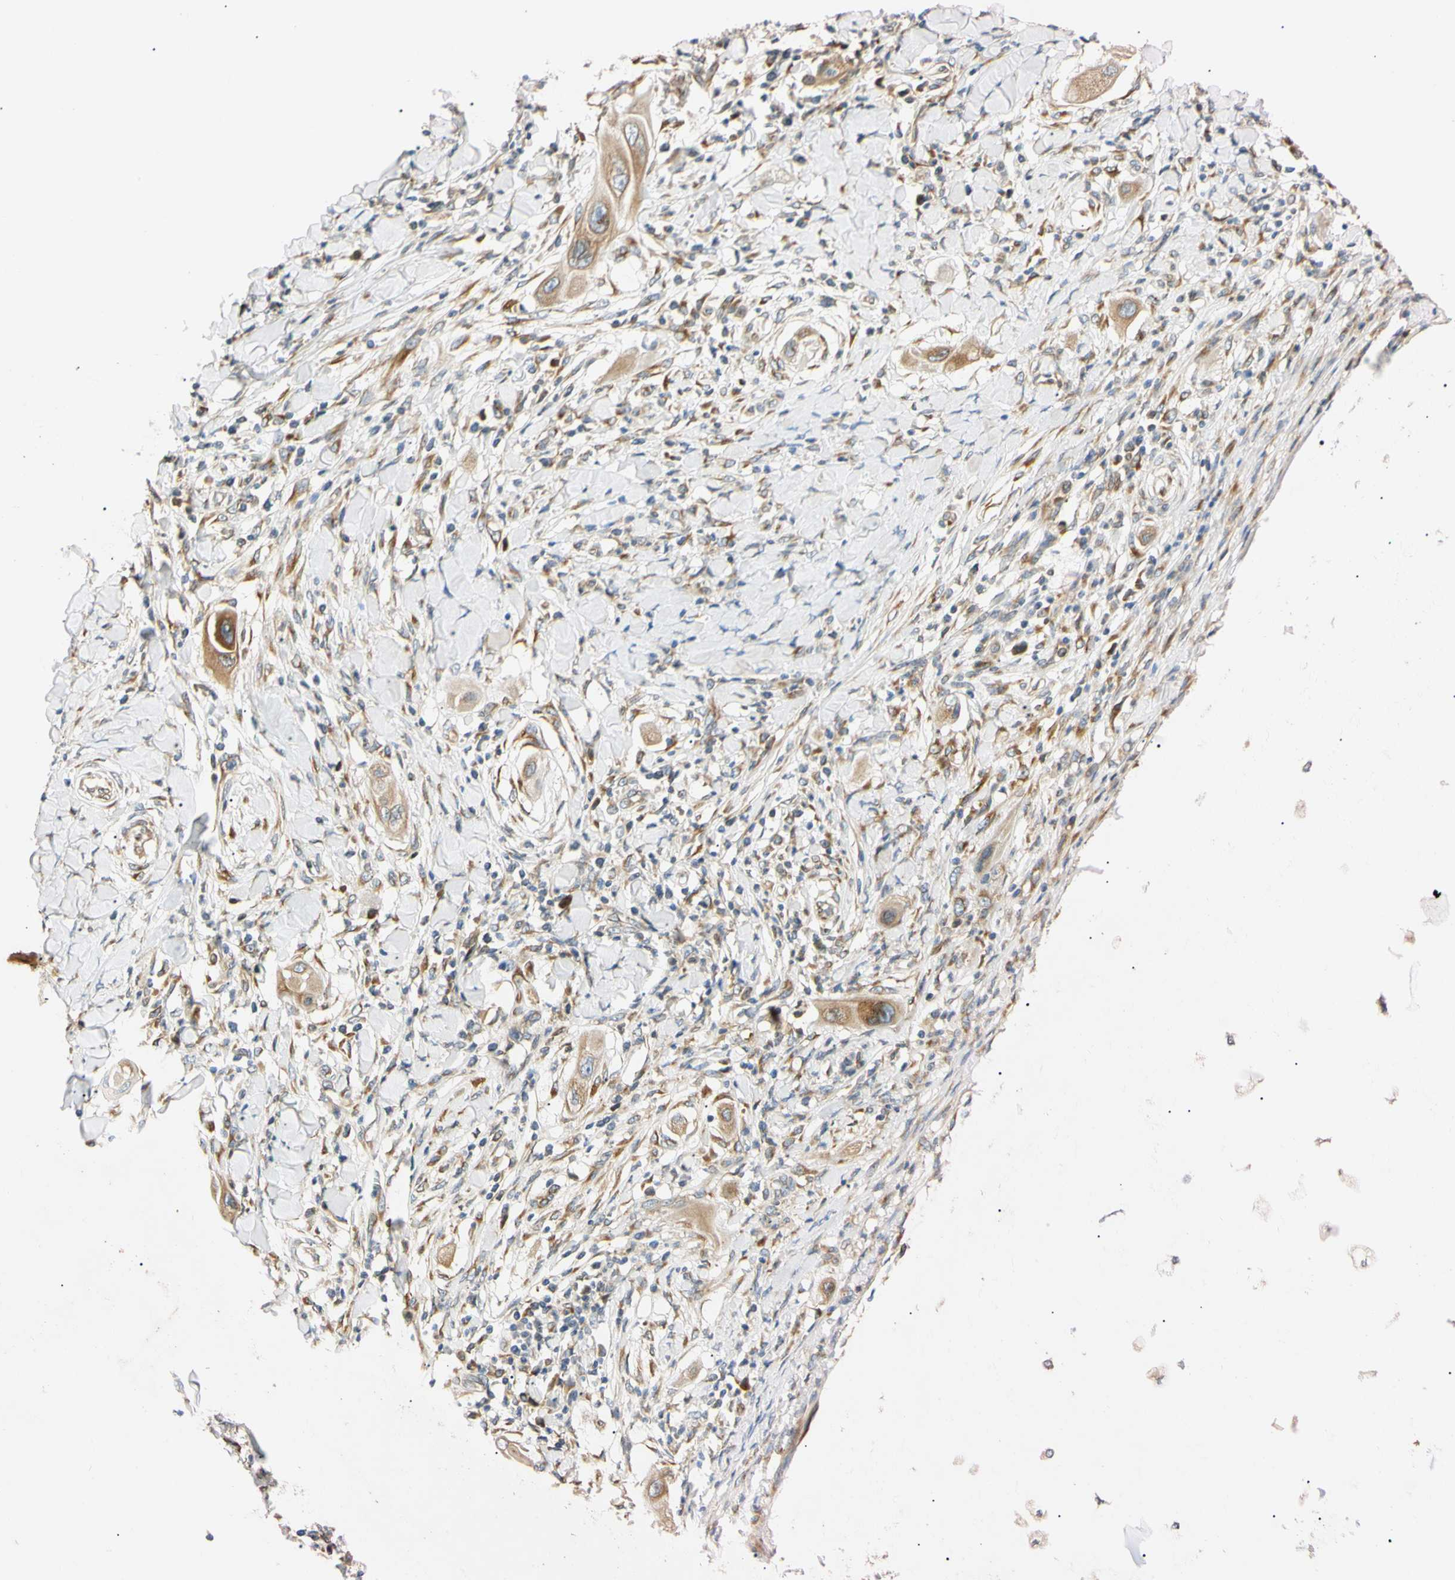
{"staining": {"intensity": "weak", "quantity": ">75%", "location": "cytoplasmic/membranous"}, "tissue": "lung cancer", "cell_type": "Tumor cells", "image_type": "cancer", "snomed": [{"axis": "morphology", "description": "Squamous cell carcinoma, NOS"}, {"axis": "topography", "description": "Lung"}], "caption": "Immunohistochemistry (IHC) of lung cancer reveals low levels of weak cytoplasmic/membranous staining in approximately >75% of tumor cells.", "gene": "IER3IP1", "patient": {"sex": "female", "age": 47}}